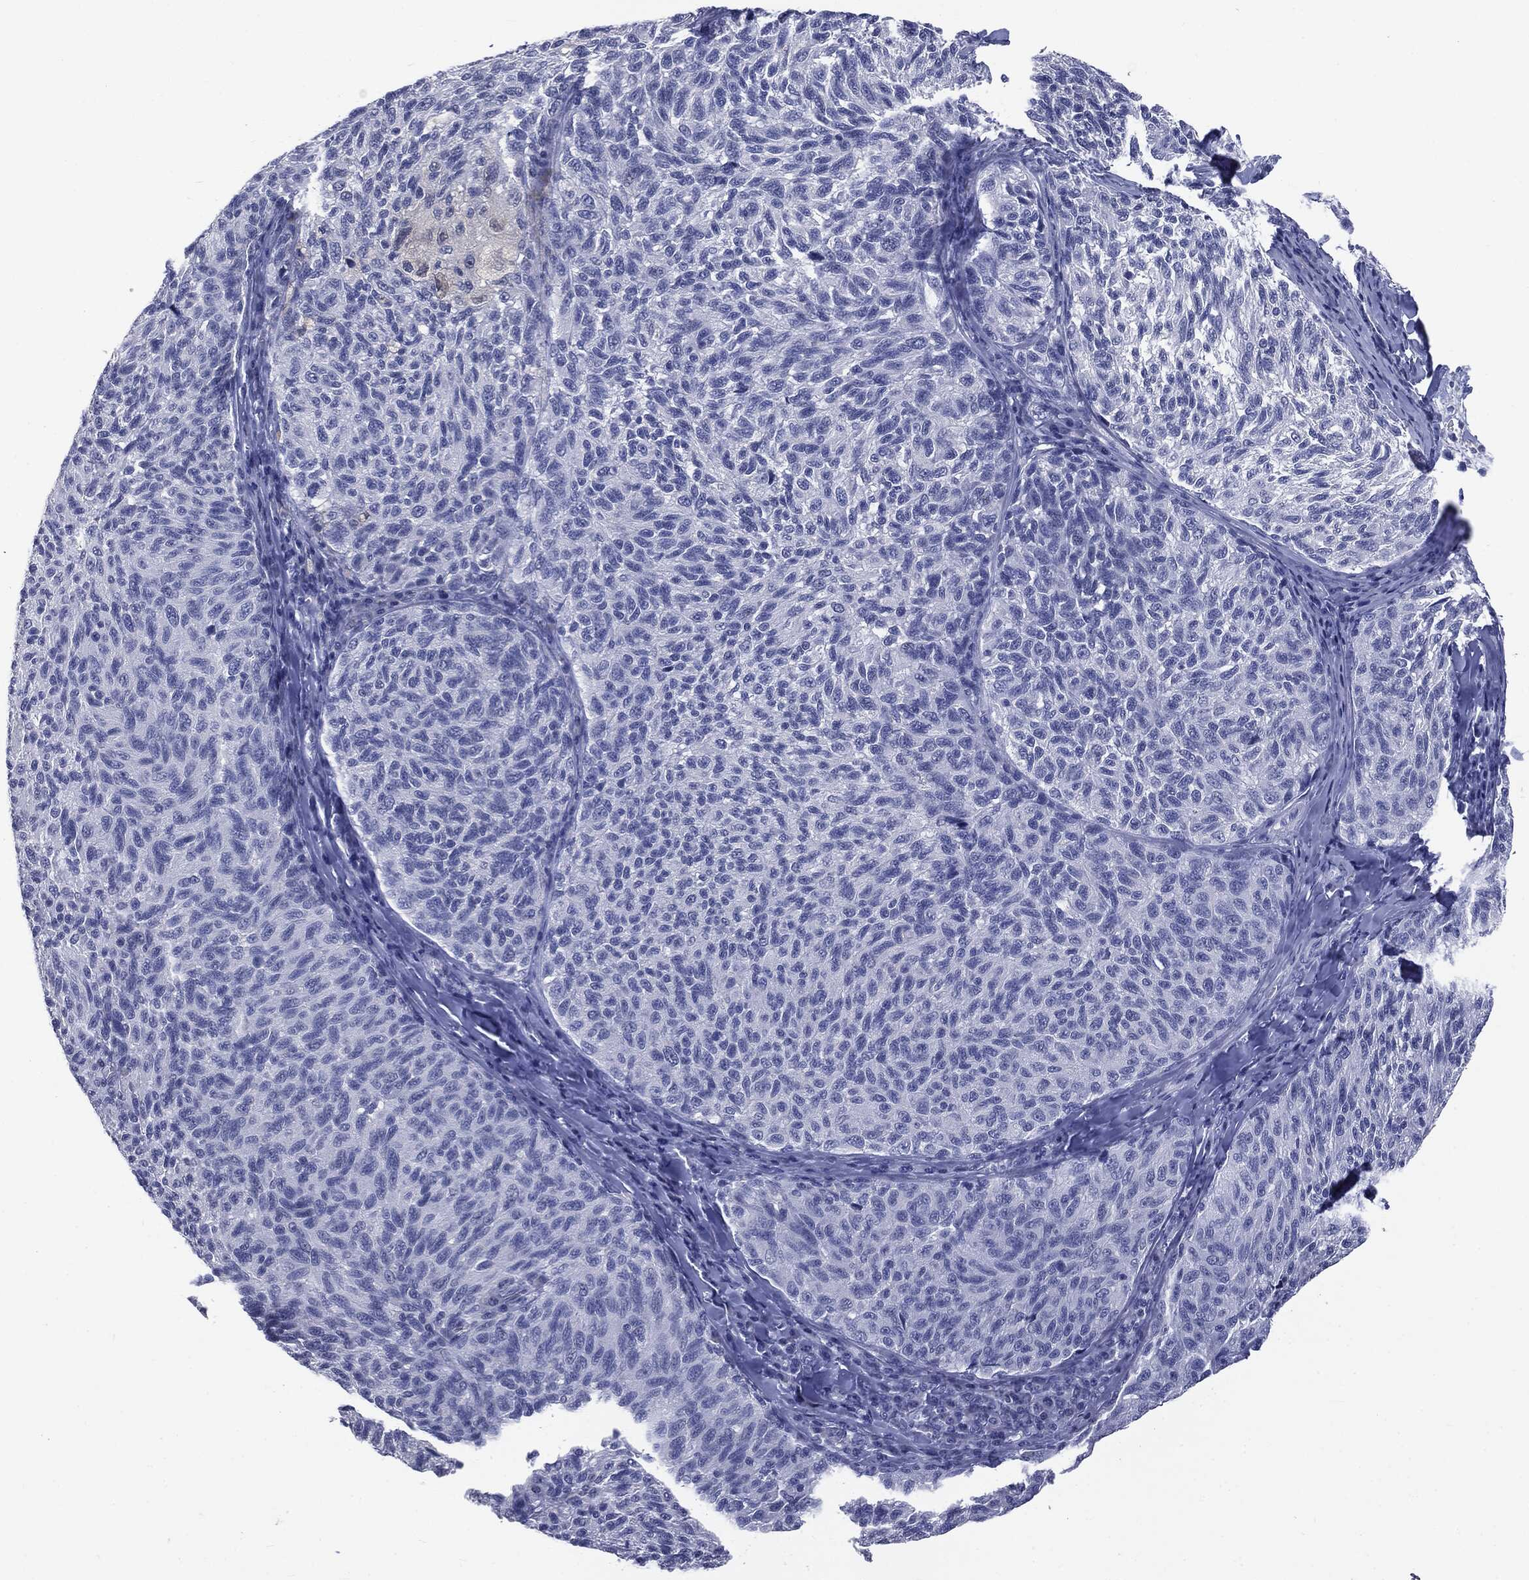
{"staining": {"intensity": "negative", "quantity": "none", "location": "none"}, "tissue": "melanoma", "cell_type": "Tumor cells", "image_type": "cancer", "snomed": [{"axis": "morphology", "description": "Malignant melanoma, NOS"}, {"axis": "topography", "description": "Skin"}], "caption": "Tumor cells show no significant positivity in malignant melanoma. Brightfield microscopy of immunohistochemistry stained with DAB (3,3'-diaminobenzidine) (brown) and hematoxylin (blue), captured at high magnification.", "gene": "TSHB", "patient": {"sex": "female", "age": 73}}